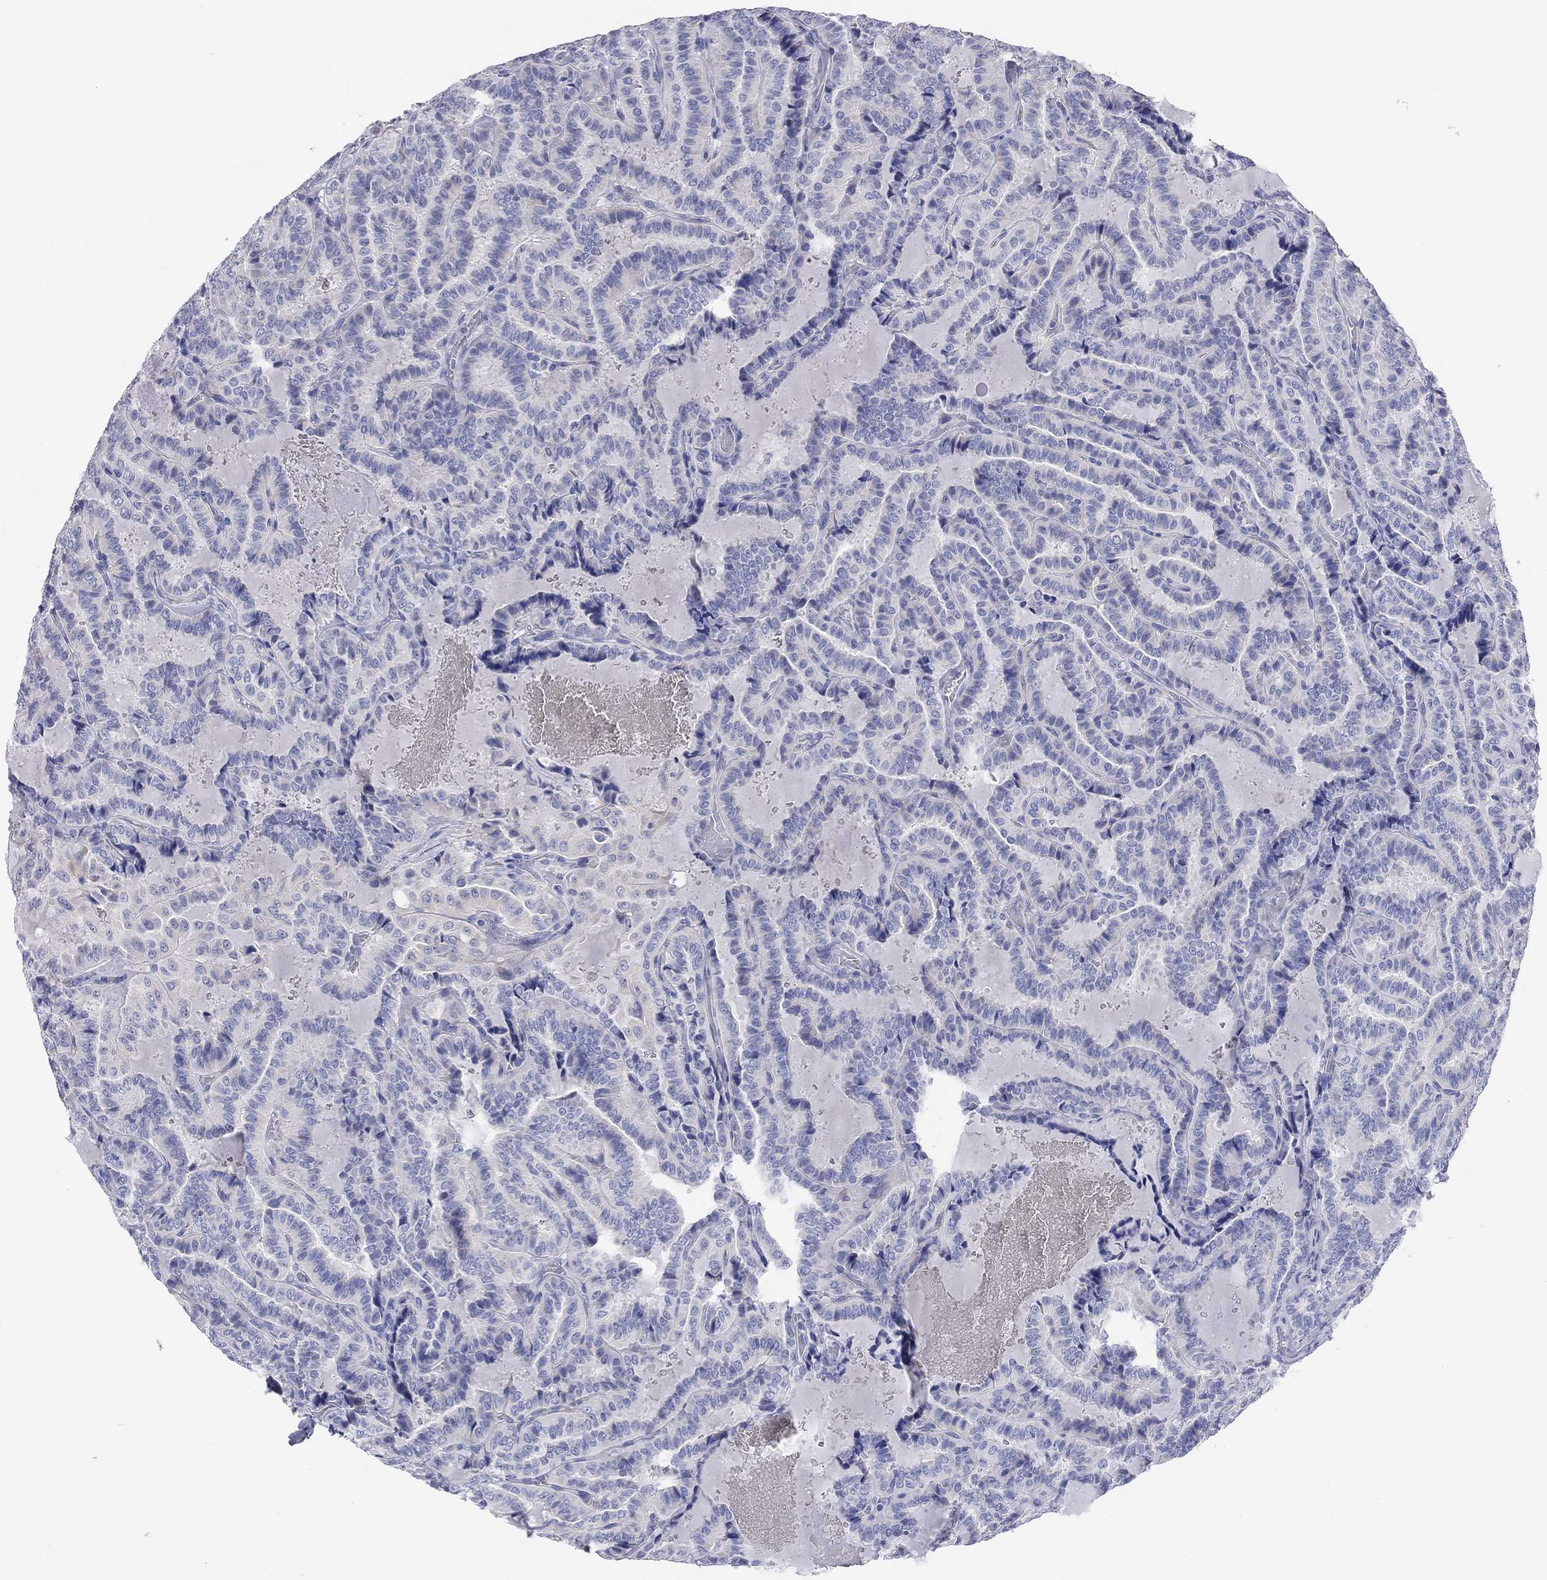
{"staining": {"intensity": "negative", "quantity": "none", "location": "none"}, "tissue": "thyroid cancer", "cell_type": "Tumor cells", "image_type": "cancer", "snomed": [{"axis": "morphology", "description": "Papillary adenocarcinoma, NOS"}, {"axis": "topography", "description": "Thyroid gland"}], "caption": "Photomicrograph shows no protein staining in tumor cells of thyroid cancer (papillary adenocarcinoma) tissue.", "gene": "TMEM221", "patient": {"sex": "female", "age": 39}}